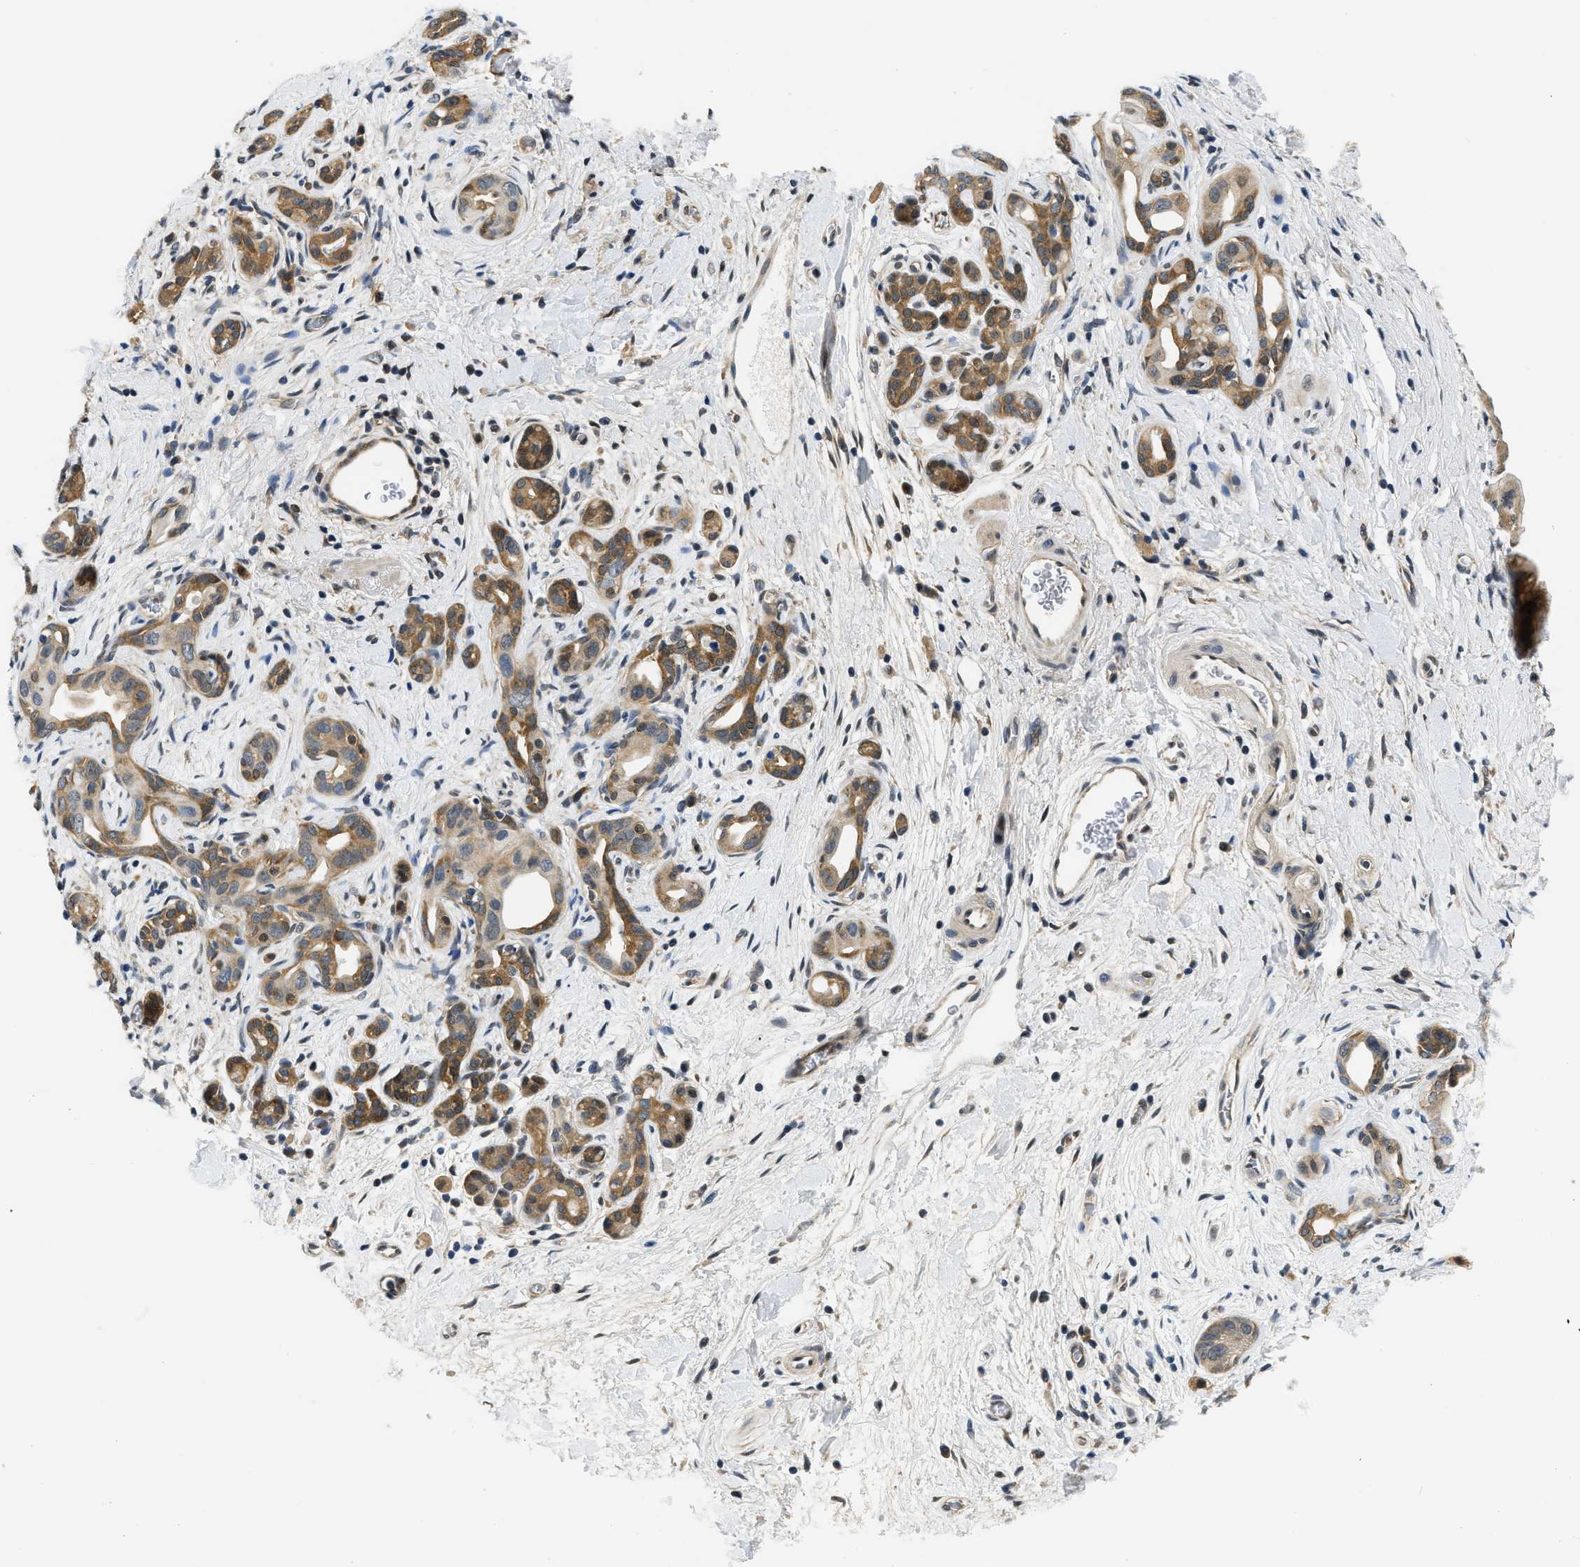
{"staining": {"intensity": "moderate", "quantity": ">75%", "location": "cytoplasmic/membranous"}, "tissue": "pancreatic cancer", "cell_type": "Tumor cells", "image_type": "cancer", "snomed": [{"axis": "morphology", "description": "Adenocarcinoma, NOS"}, {"axis": "topography", "description": "Pancreas"}], "caption": "Protein analysis of pancreatic cancer (adenocarcinoma) tissue shows moderate cytoplasmic/membranous expression in about >75% of tumor cells. The protein of interest is shown in brown color, while the nuclei are stained blue.", "gene": "SMAD4", "patient": {"sex": "male", "age": 55}}